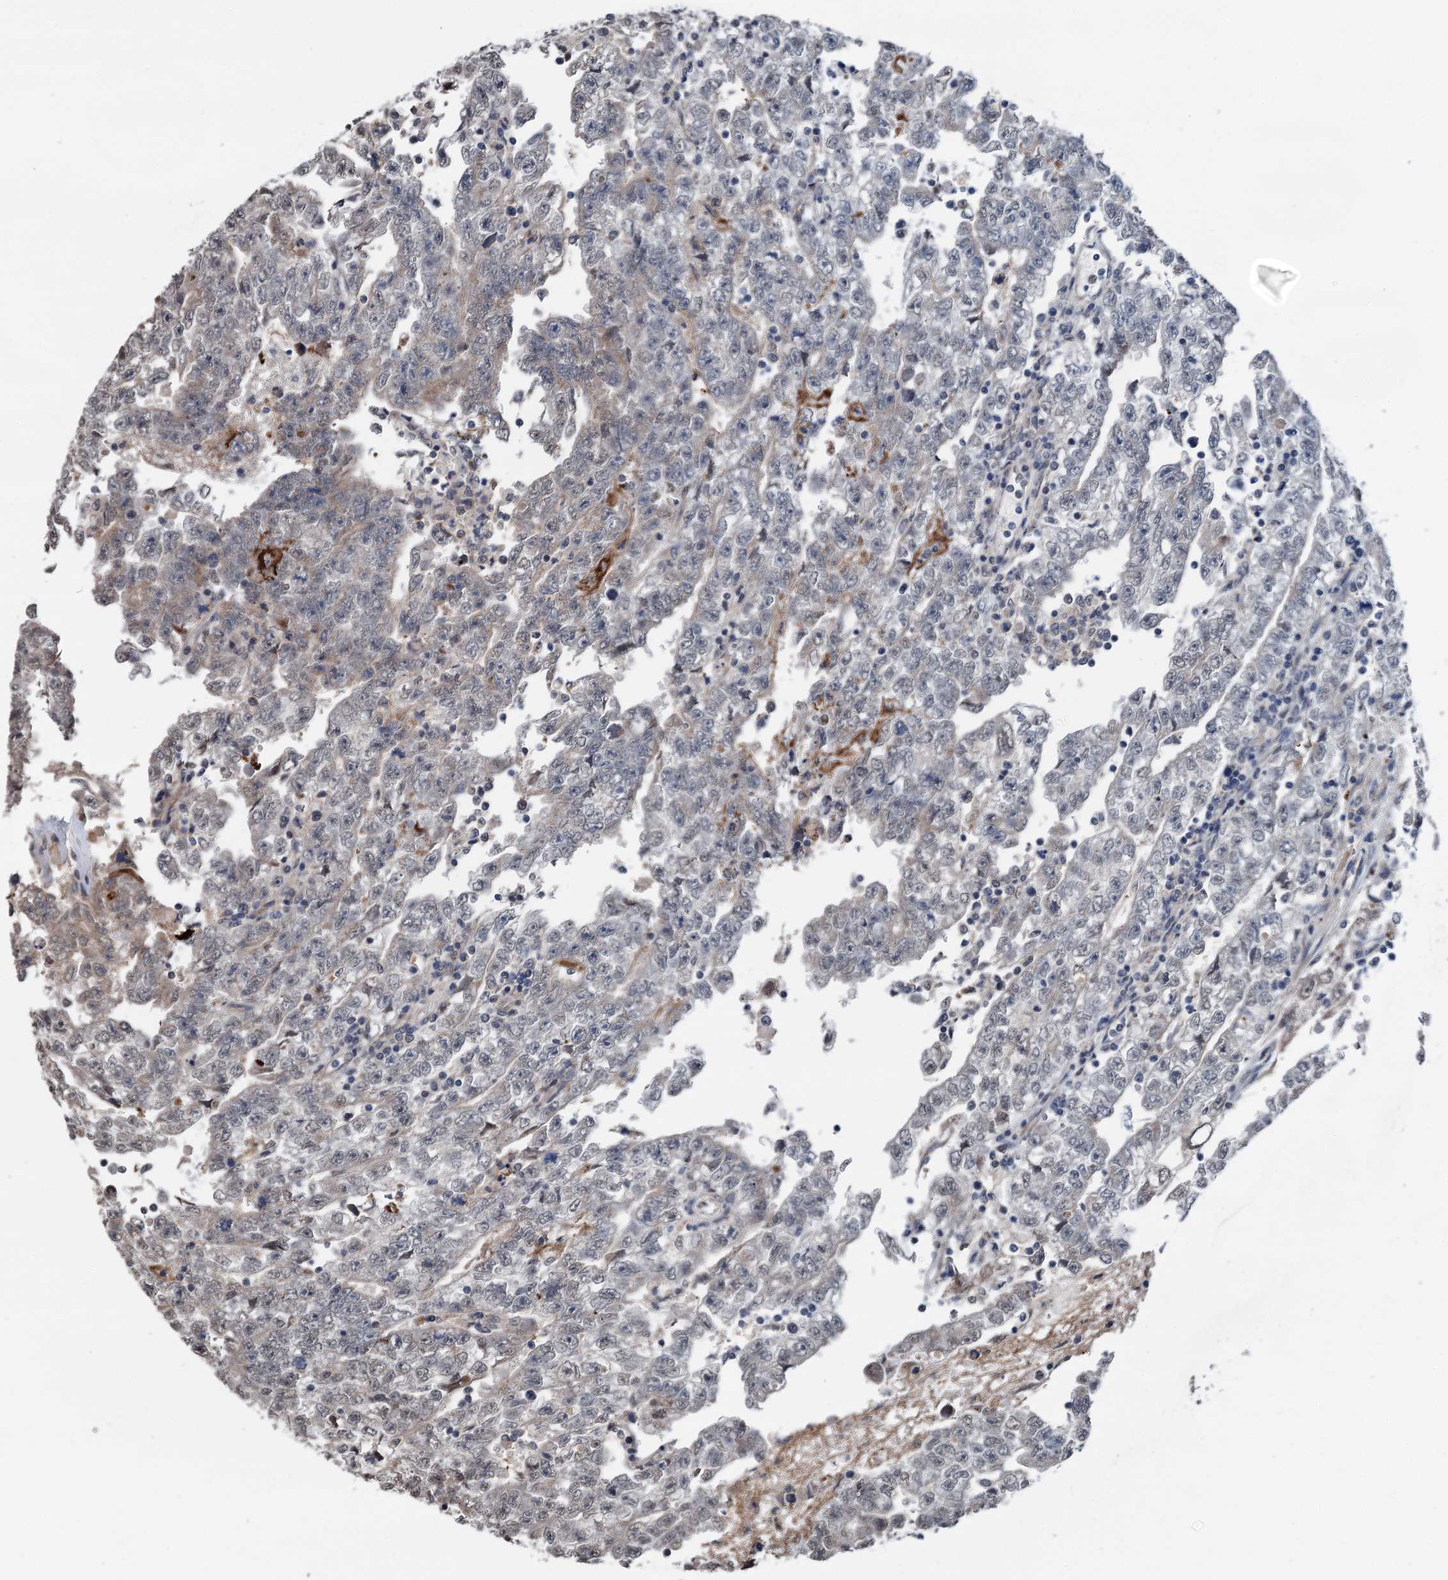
{"staining": {"intensity": "weak", "quantity": "<25%", "location": "cytoplasmic/membranous"}, "tissue": "testis cancer", "cell_type": "Tumor cells", "image_type": "cancer", "snomed": [{"axis": "morphology", "description": "Carcinoma, Embryonal, NOS"}, {"axis": "topography", "description": "Testis"}], "caption": "There is no significant positivity in tumor cells of testis embryonal carcinoma.", "gene": "SHLD1", "patient": {"sex": "male", "age": 25}}